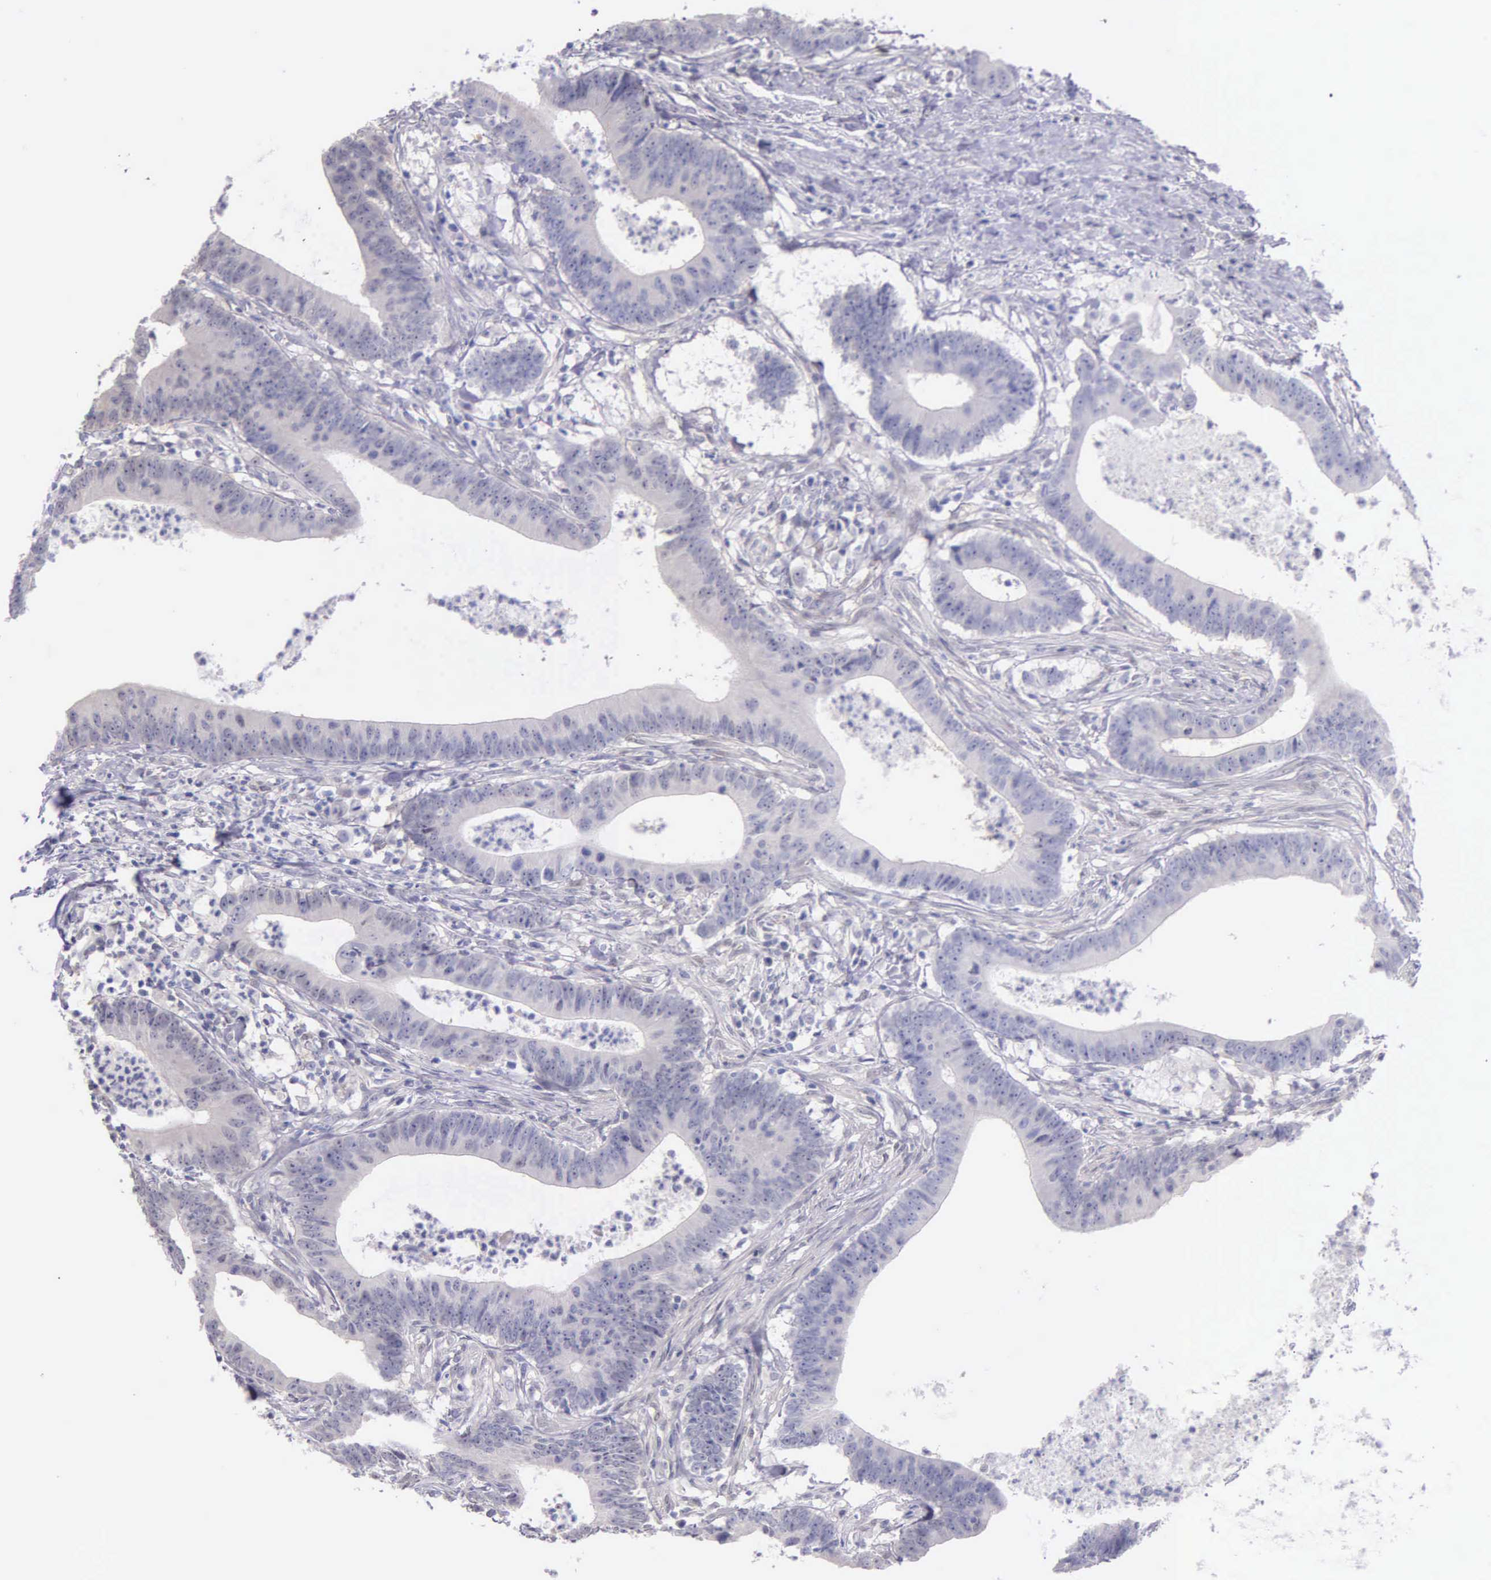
{"staining": {"intensity": "negative", "quantity": "none", "location": "none"}, "tissue": "colorectal cancer", "cell_type": "Tumor cells", "image_type": "cancer", "snomed": [{"axis": "morphology", "description": "Adenocarcinoma, NOS"}, {"axis": "topography", "description": "Colon"}], "caption": "Tumor cells show no significant staining in colorectal cancer.", "gene": "GSTT2", "patient": {"sex": "male", "age": 55}}